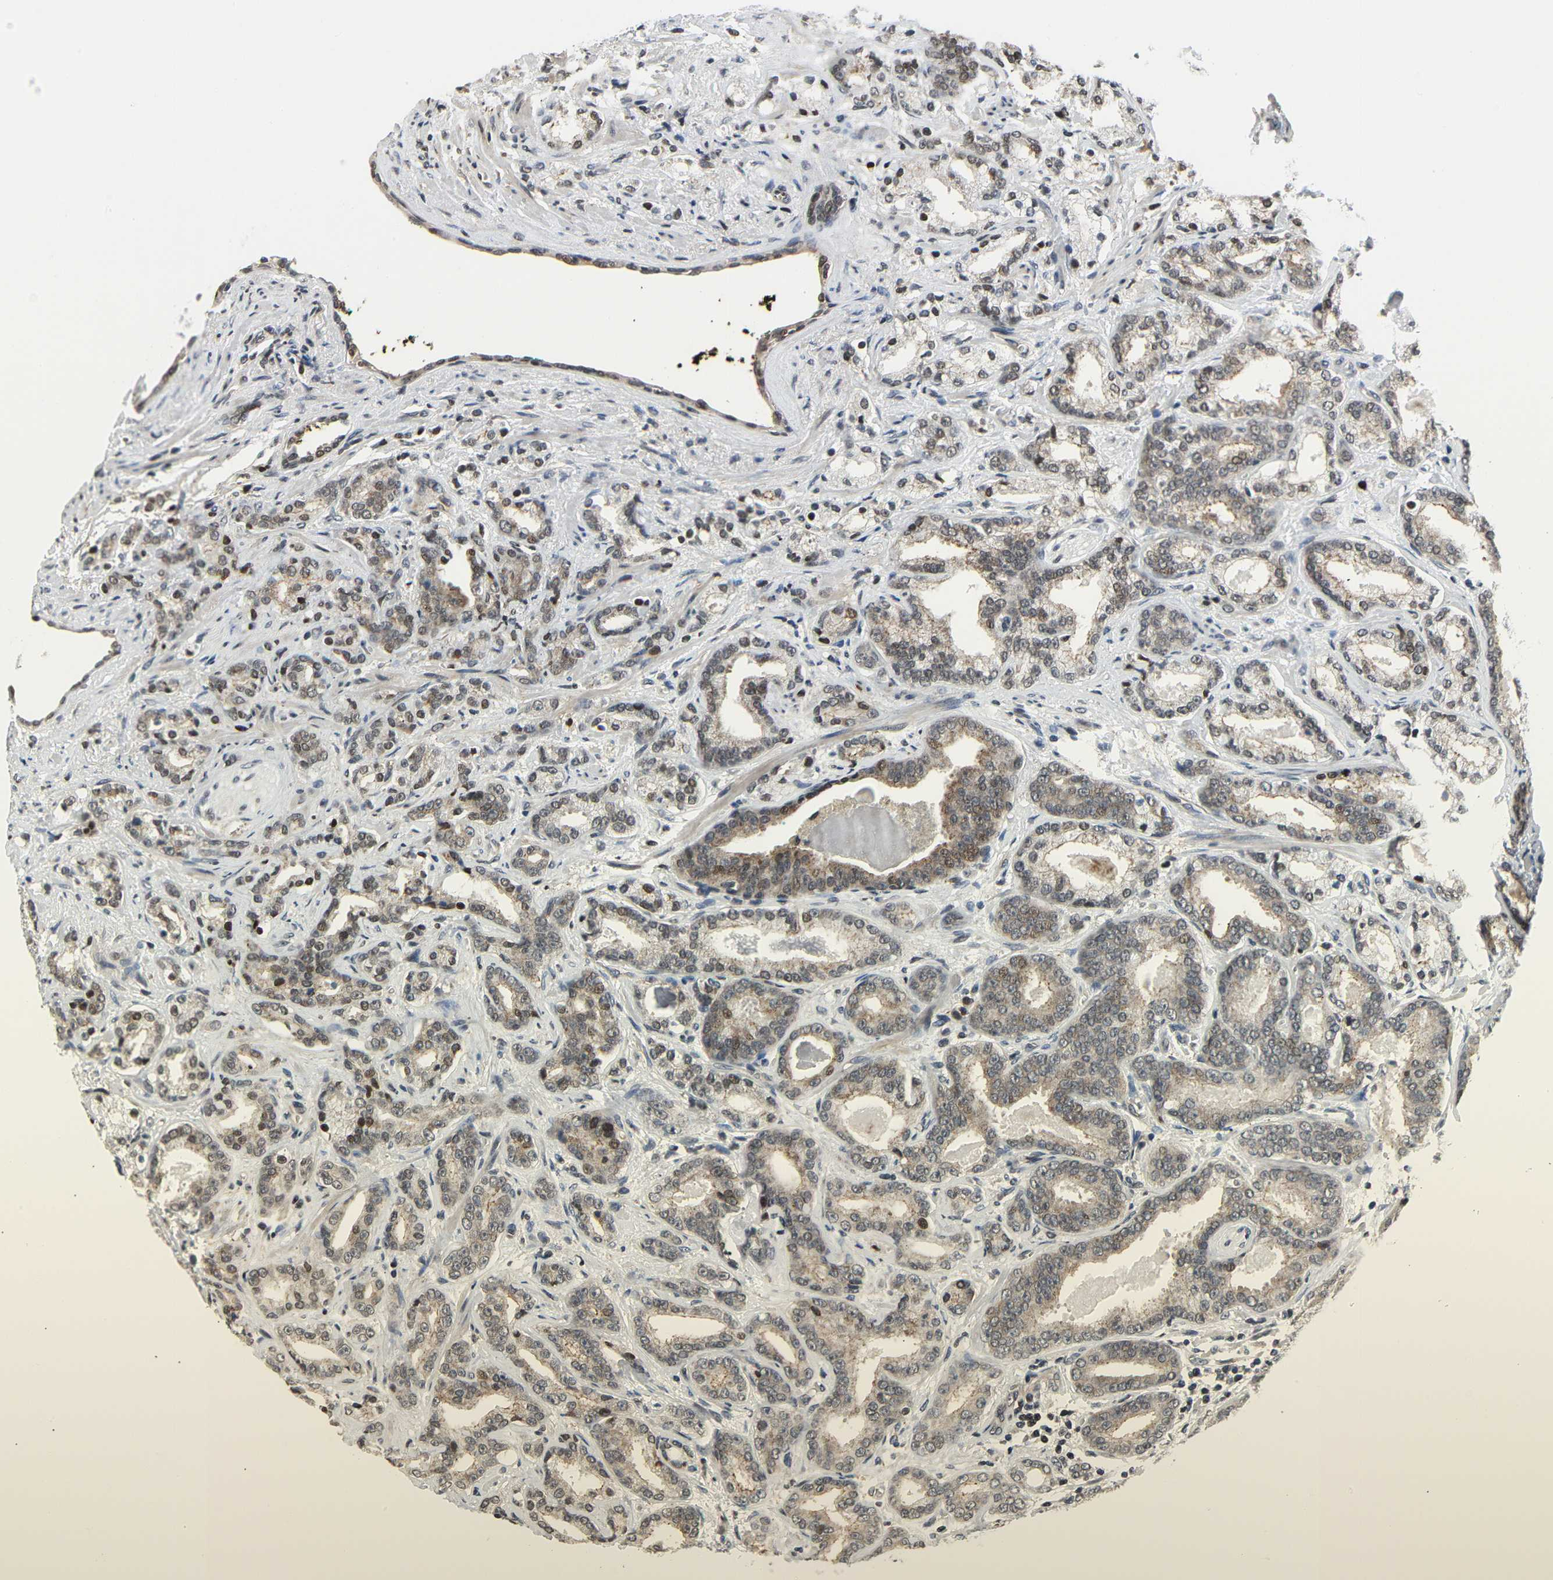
{"staining": {"intensity": "moderate", "quantity": "25%-75%", "location": "cytoplasmic/membranous,nuclear"}, "tissue": "prostate cancer", "cell_type": "Tumor cells", "image_type": "cancer", "snomed": [{"axis": "morphology", "description": "Adenocarcinoma, Low grade"}, {"axis": "topography", "description": "Prostate"}], "caption": "IHC histopathology image of neoplastic tissue: prostate cancer (adenocarcinoma (low-grade)) stained using IHC reveals medium levels of moderate protein expression localized specifically in the cytoplasmic/membranous and nuclear of tumor cells, appearing as a cytoplasmic/membranous and nuclear brown color.", "gene": "IMPG2", "patient": {"sex": "male", "age": 63}}